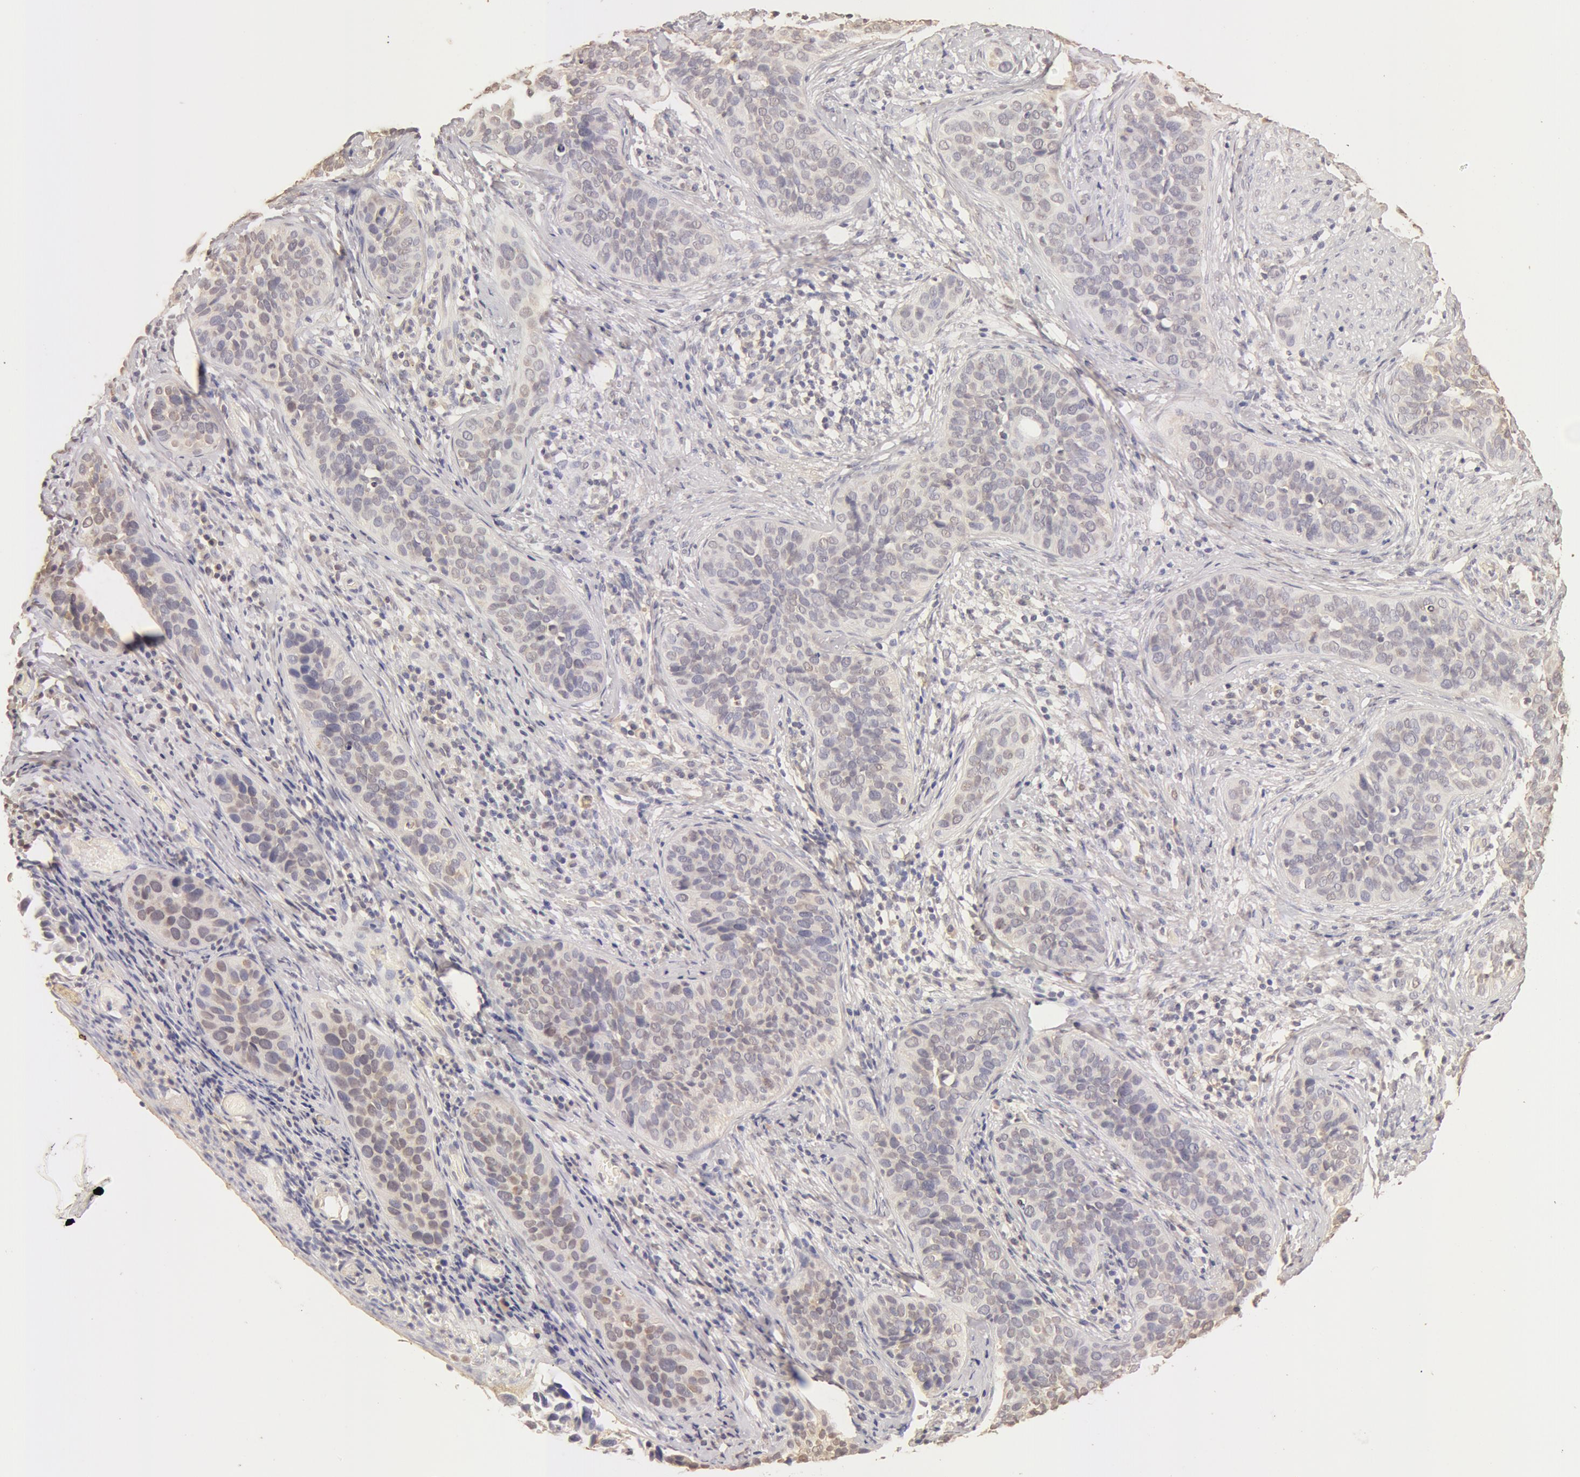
{"staining": {"intensity": "weak", "quantity": "25%-75%", "location": "cytoplasmic/membranous,nuclear"}, "tissue": "cervical cancer", "cell_type": "Tumor cells", "image_type": "cancer", "snomed": [{"axis": "morphology", "description": "Squamous cell carcinoma, NOS"}, {"axis": "topography", "description": "Cervix"}], "caption": "Approximately 25%-75% of tumor cells in cervical cancer (squamous cell carcinoma) show weak cytoplasmic/membranous and nuclear protein expression as visualized by brown immunohistochemical staining.", "gene": "SNRNP70", "patient": {"sex": "female", "age": 31}}